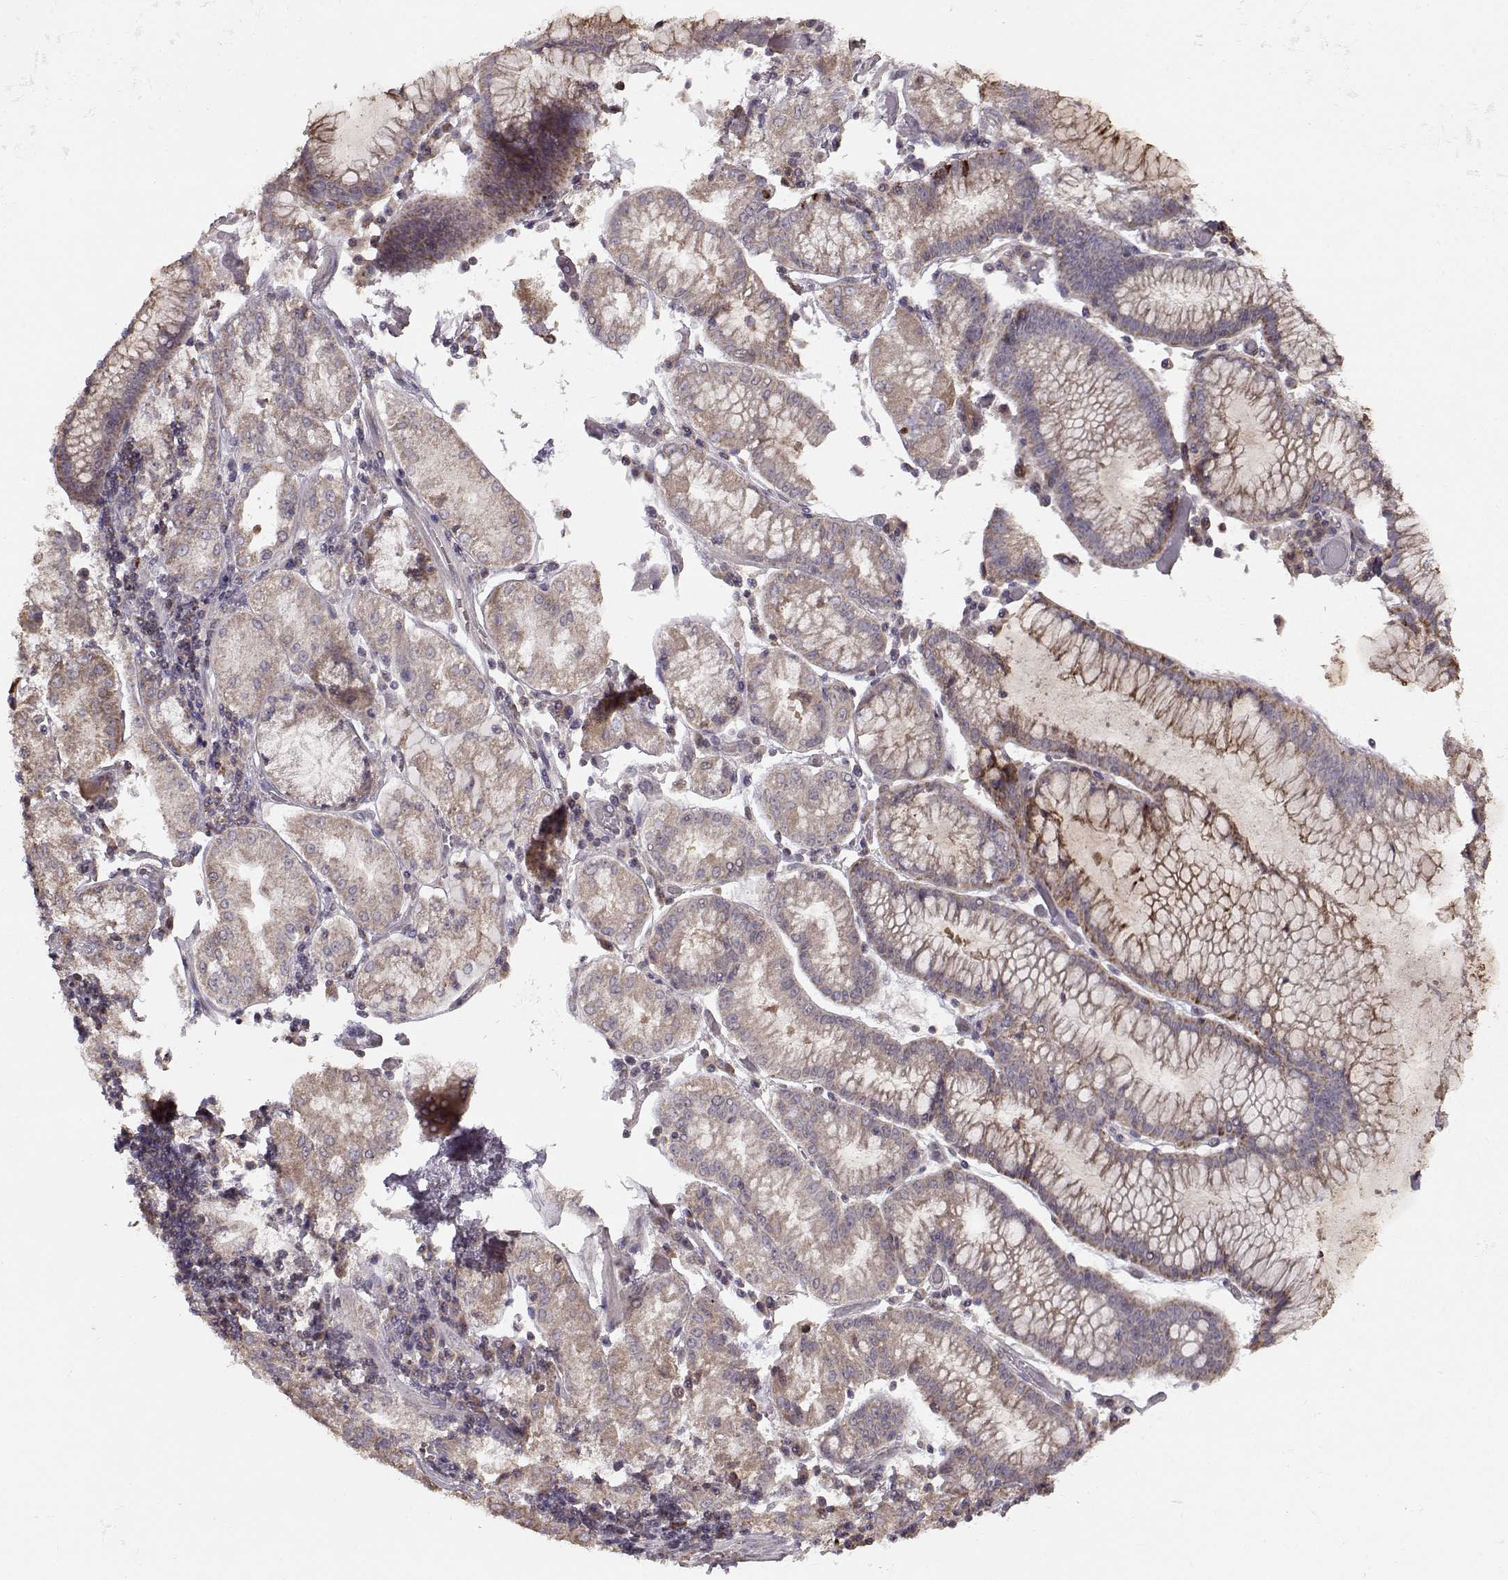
{"staining": {"intensity": "moderate", "quantity": ">75%", "location": "cytoplasmic/membranous"}, "tissue": "stomach cancer", "cell_type": "Tumor cells", "image_type": "cancer", "snomed": [{"axis": "morphology", "description": "Adenocarcinoma, NOS"}, {"axis": "topography", "description": "Stomach"}], "caption": "The photomicrograph exhibits staining of stomach cancer (adenocarcinoma), revealing moderate cytoplasmic/membranous protein positivity (brown color) within tumor cells.", "gene": "CMTM3", "patient": {"sex": "male", "age": 93}}